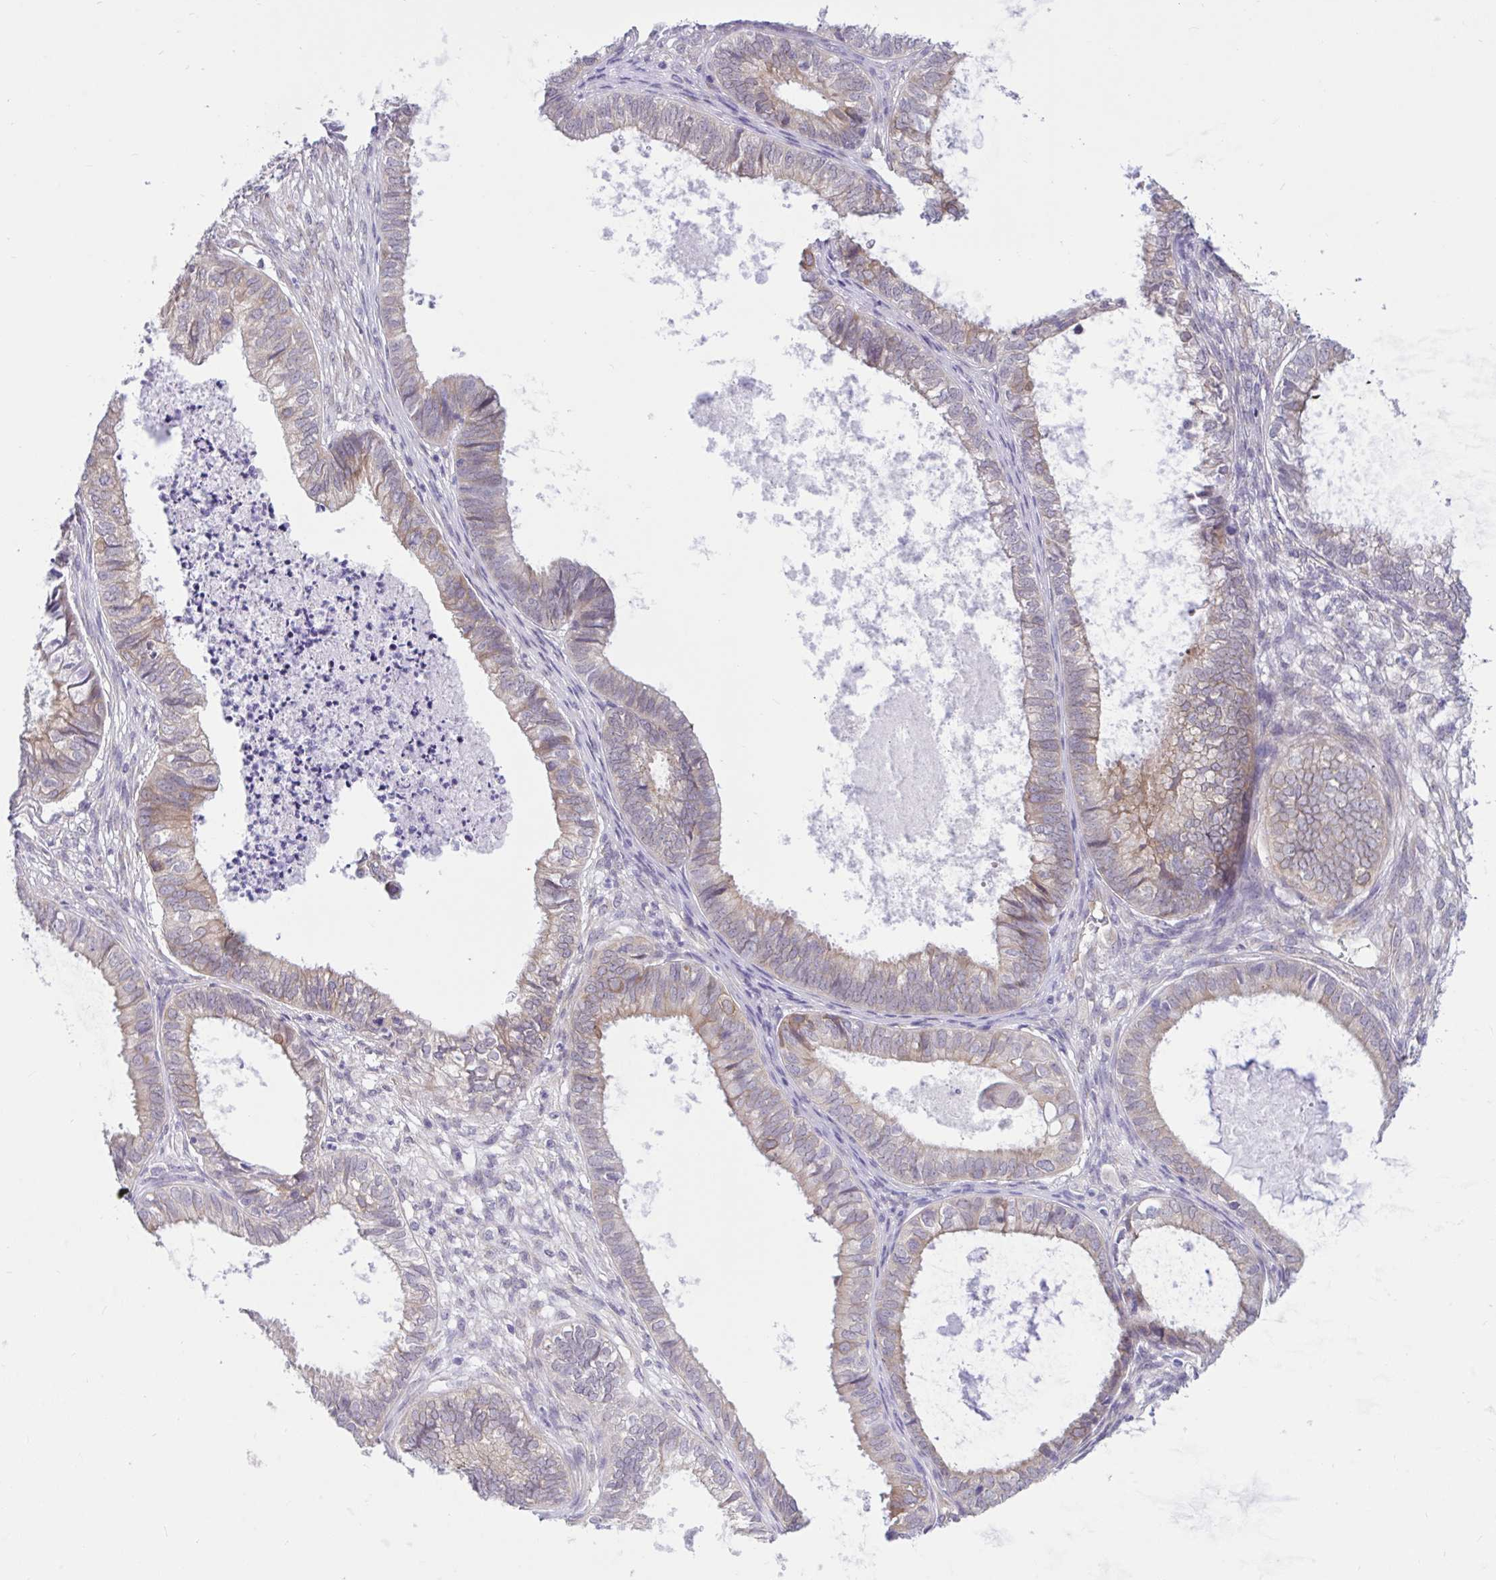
{"staining": {"intensity": "weak", "quantity": ">75%", "location": "cytoplasmic/membranous"}, "tissue": "ovarian cancer", "cell_type": "Tumor cells", "image_type": "cancer", "snomed": [{"axis": "morphology", "description": "Carcinoma, endometroid"}, {"axis": "topography", "description": "Ovary"}], "caption": "DAB (3,3'-diaminobenzidine) immunohistochemical staining of human ovarian cancer (endometroid carcinoma) demonstrates weak cytoplasmic/membranous protein positivity in about >75% of tumor cells. The staining was performed using DAB to visualize the protein expression in brown, while the nuclei were stained in blue with hematoxylin (Magnification: 20x).", "gene": "CAMLG", "patient": {"sex": "female", "age": 64}}